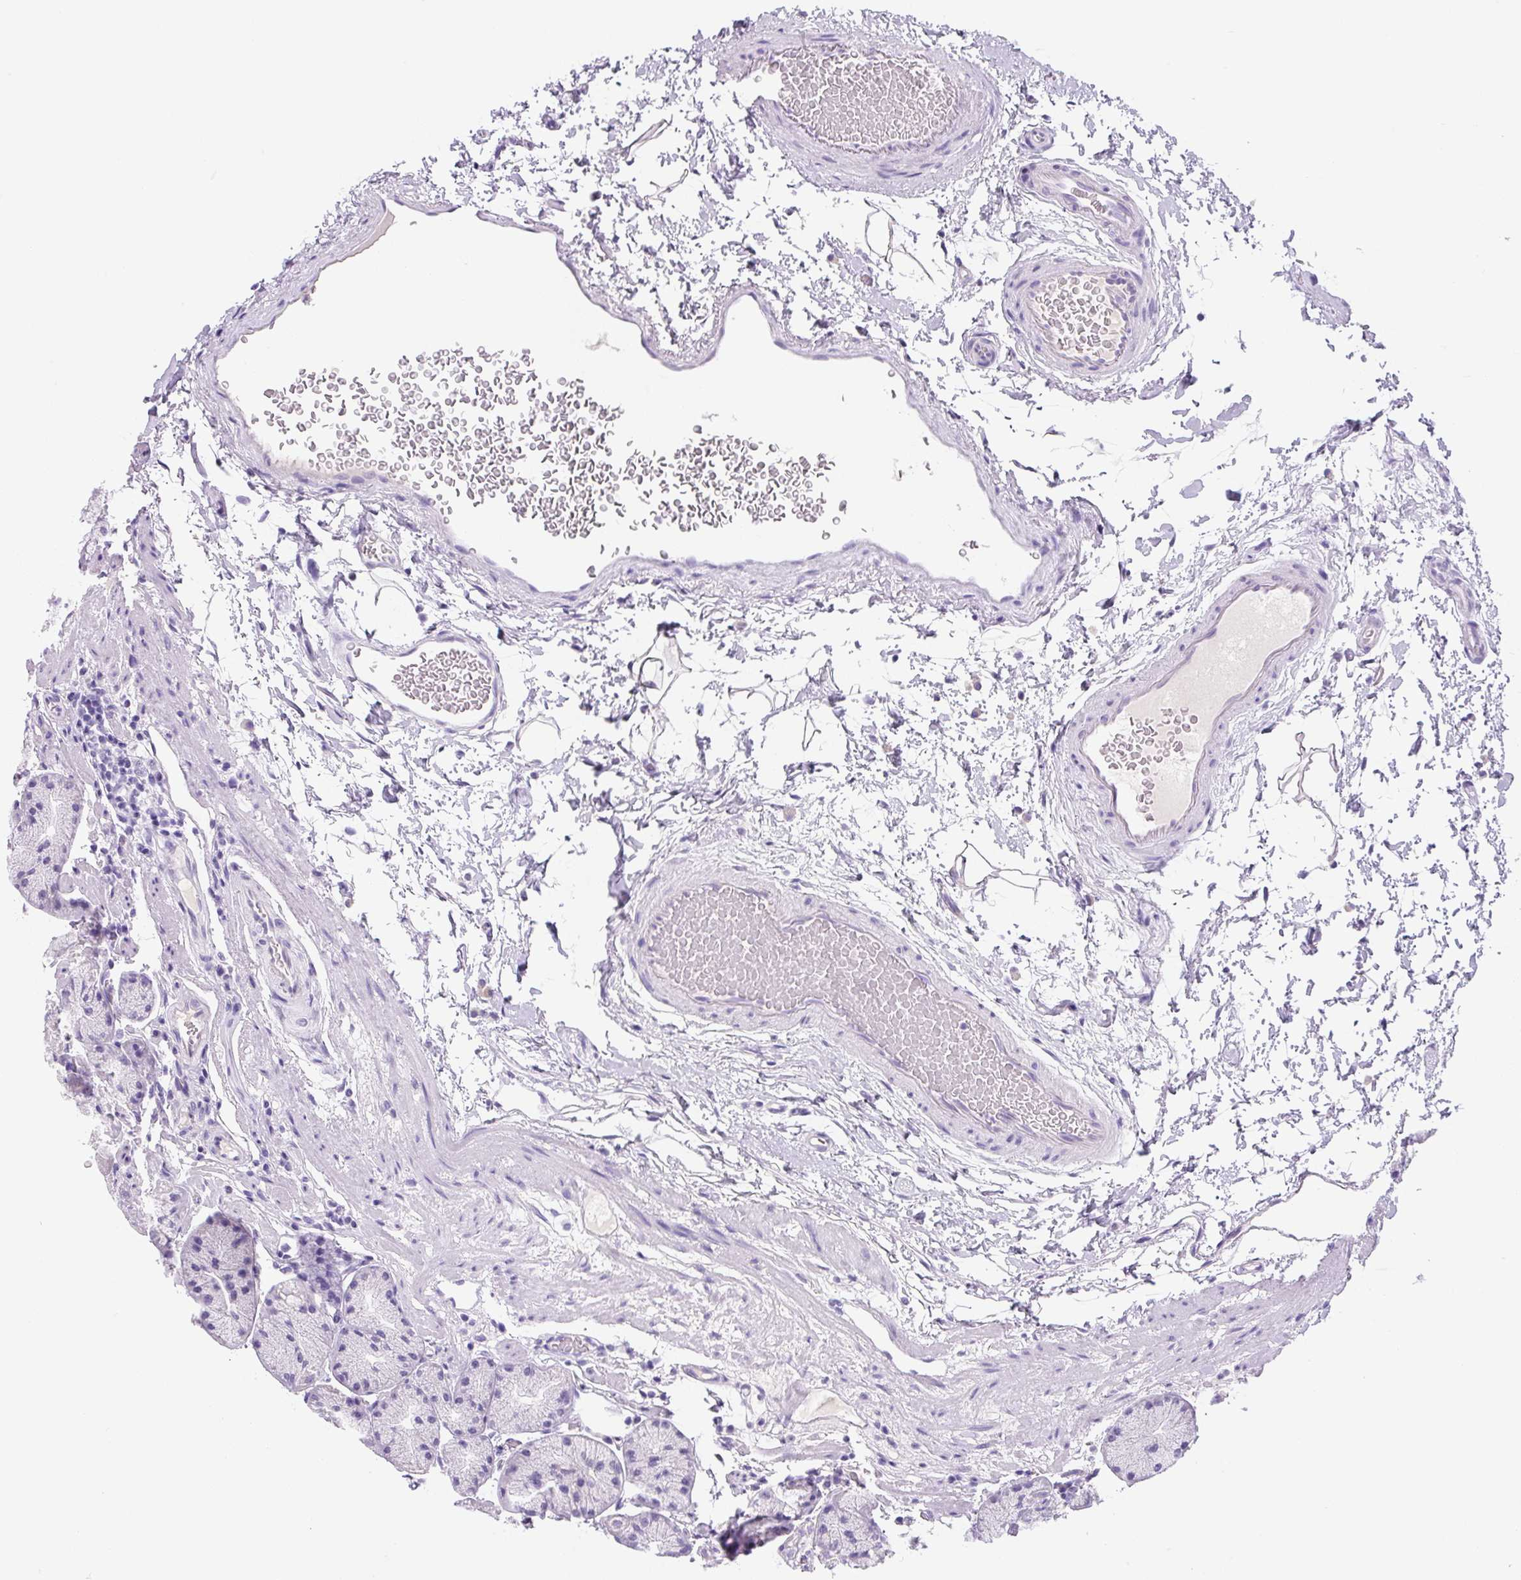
{"staining": {"intensity": "negative", "quantity": "none", "location": "none"}, "tissue": "stomach", "cell_type": "Glandular cells", "image_type": "normal", "snomed": [{"axis": "morphology", "description": "Normal tissue, NOS"}, {"axis": "topography", "description": "Stomach, lower"}], "caption": "Stomach stained for a protein using IHC exhibits no expression glandular cells.", "gene": "PRRT1", "patient": {"sex": "male", "age": 67}}